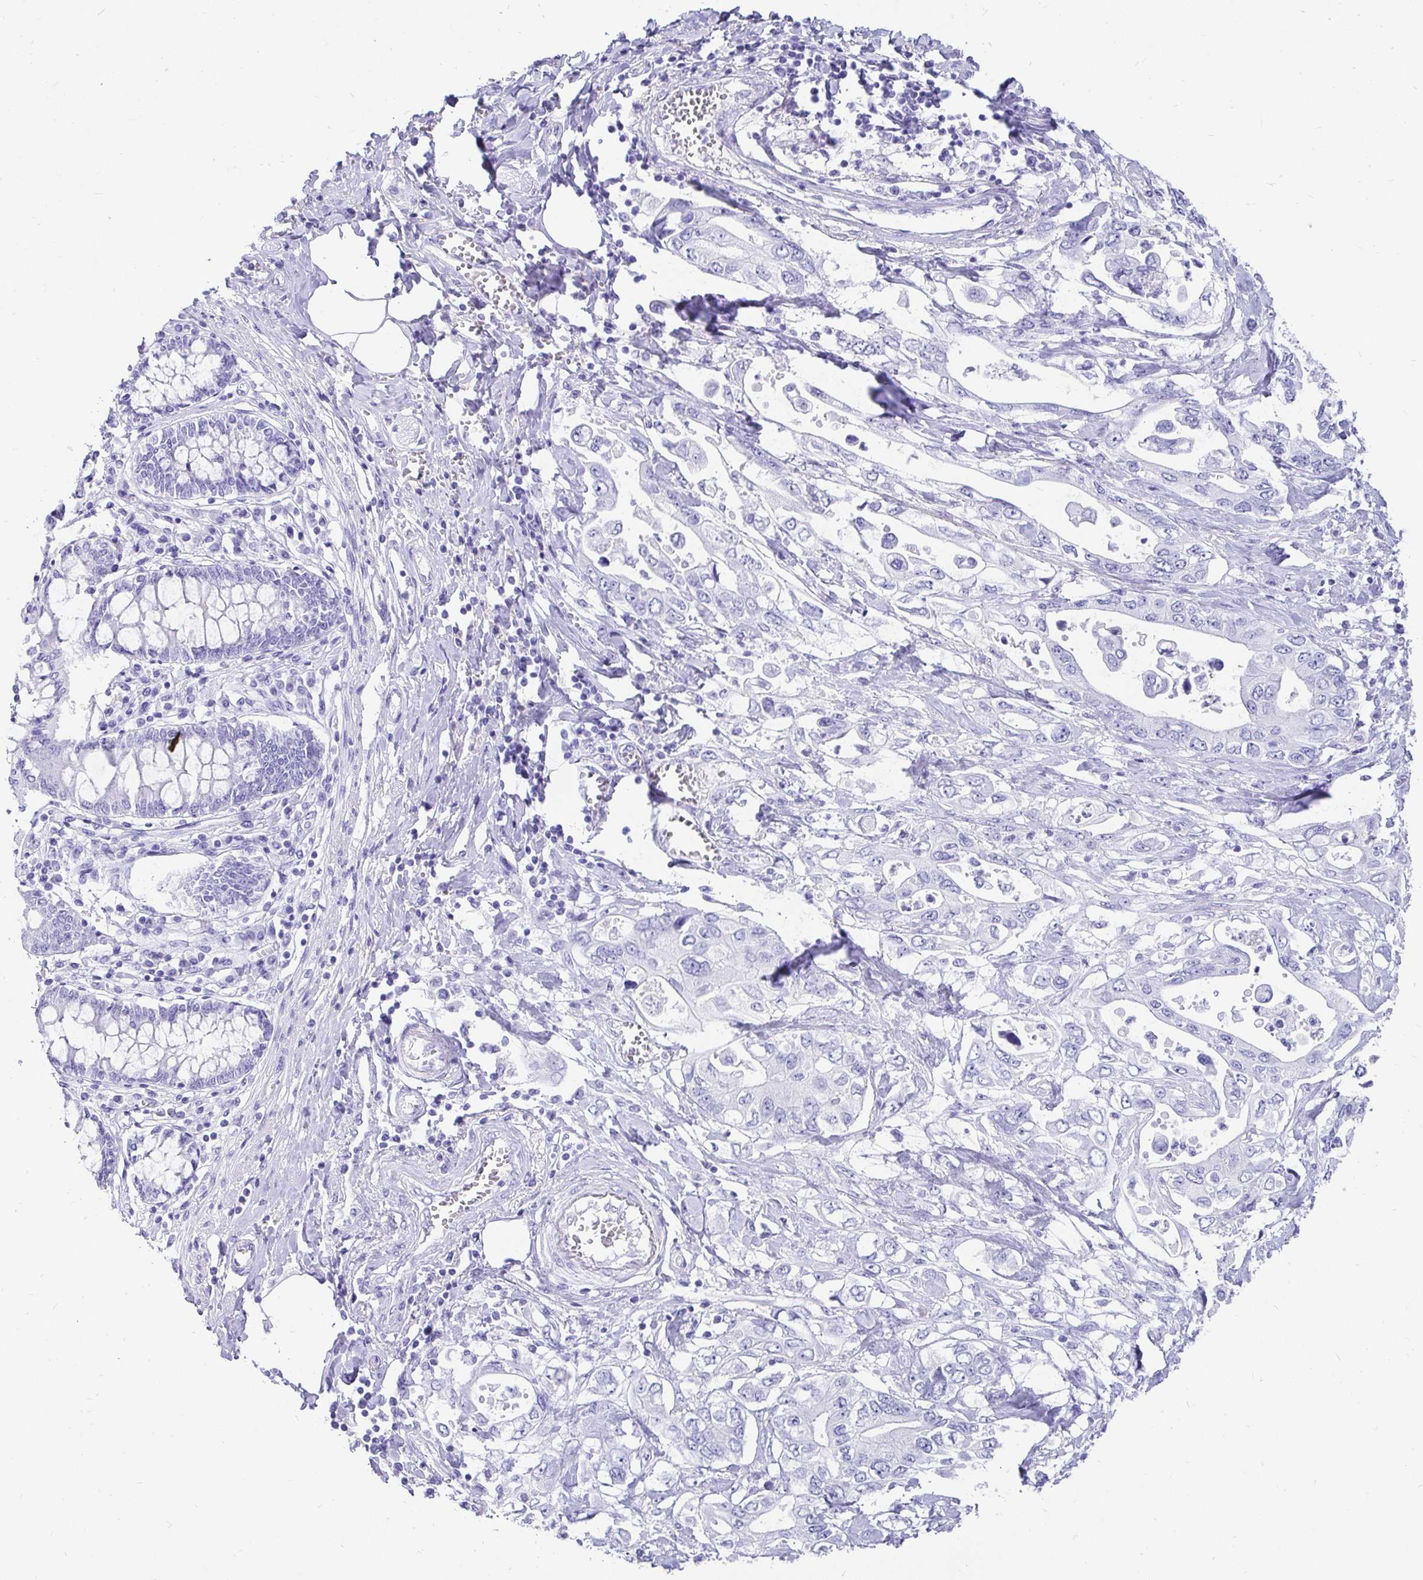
{"staining": {"intensity": "negative", "quantity": "none", "location": "none"}, "tissue": "pancreatic cancer", "cell_type": "Tumor cells", "image_type": "cancer", "snomed": [{"axis": "morphology", "description": "Adenocarcinoma, NOS"}, {"axis": "topography", "description": "Pancreas"}], "caption": "Immunohistochemistry histopathology image of pancreatic cancer stained for a protein (brown), which demonstrates no expression in tumor cells.", "gene": "KRT13", "patient": {"sex": "female", "age": 63}}